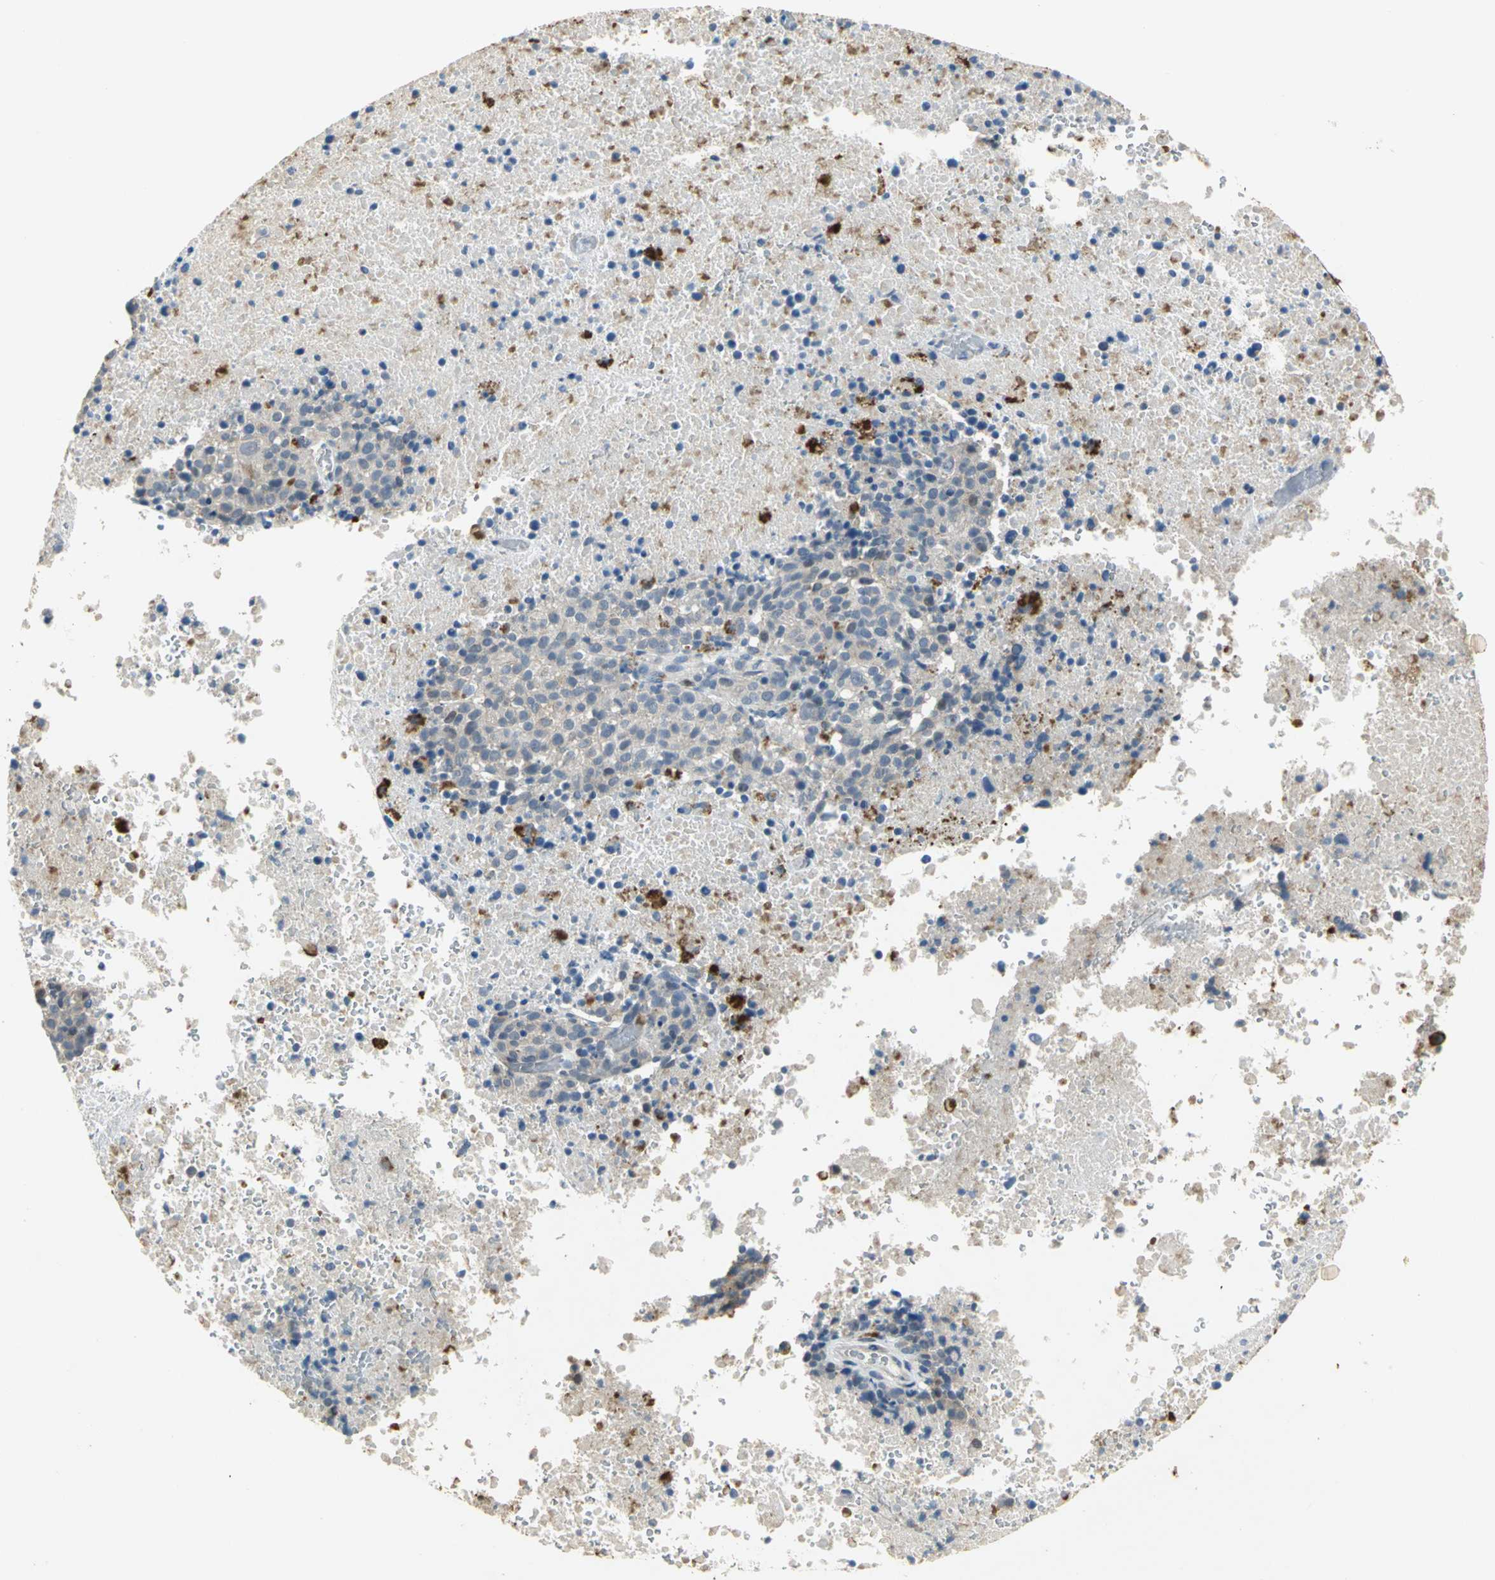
{"staining": {"intensity": "weak", "quantity": "25%-75%", "location": "cytoplasmic/membranous"}, "tissue": "melanoma", "cell_type": "Tumor cells", "image_type": "cancer", "snomed": [{"axis": "morphology", "description": "Malignant melanoma, Metastatic site"}, {"axis": "topography", "description": "Cerebral cortex"}], "caption": "Protein staining of melanoma tissue shows weak cytoplasmic/membranous staining in about 25%-75% of tumor cells. (DAB = brown stain, brightfield microscopy at high magnification).", "gene": "IL17RB", "patient": {"sex": "female", "age": 52}}